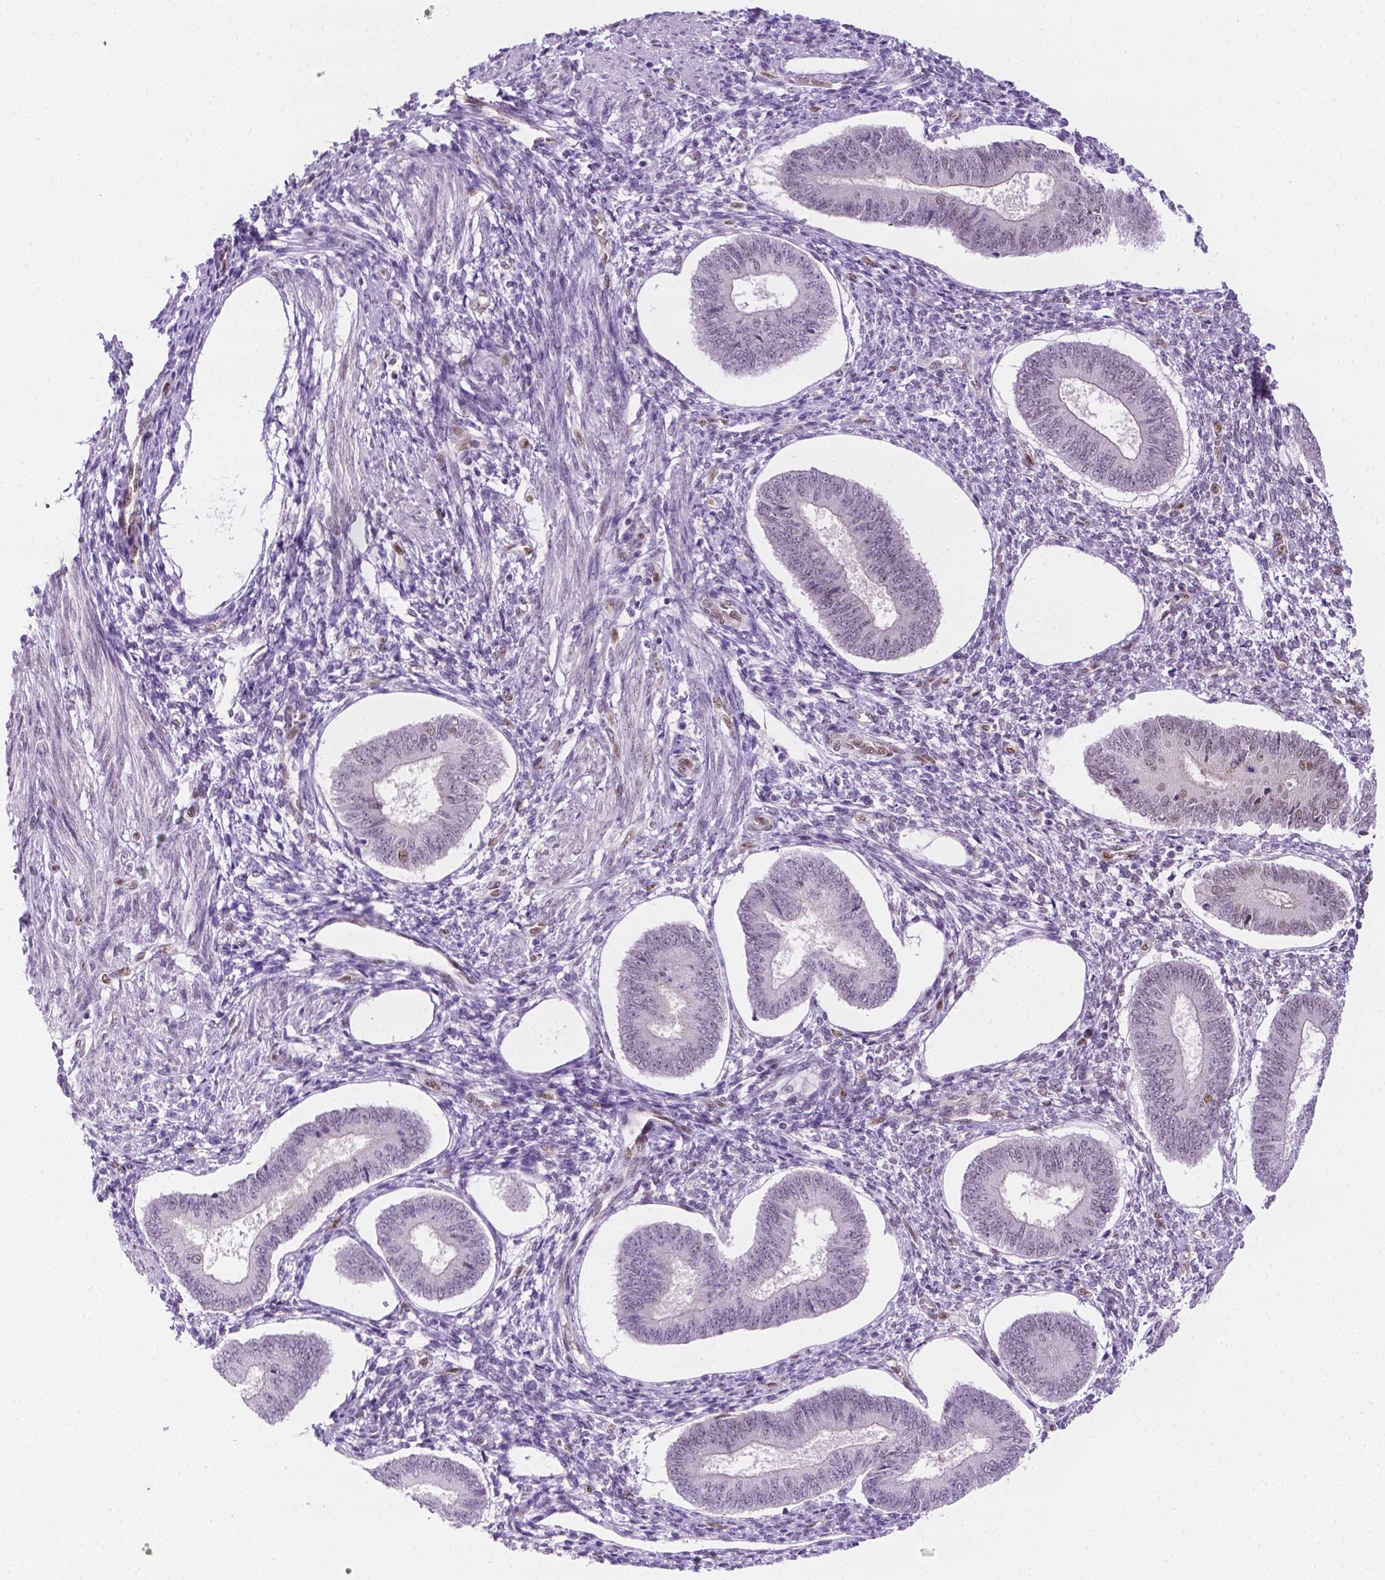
{"staining": {"intensity": "weak", "quantity": "25%-75%", "location": "nuclear"}, "tissue": "endometrium", "cell_type": "Cells in endometrial stroma", "image_type": "normal", "snomed": [{"axis": "morphology", "description": "Normal tissue, NOS"}, {"axis": "topography", "description": "Endometrium"}], "caption": "Protein staining of normal endometrium shows weak nuclear positivity in about 25%-75% of cells in endometrial stroma. The staining is performed using DAB brown chromogen to label protein expression. The nuclei are counter-stained blue using hematoxylin.", "gene": "ERF", "patient": {"sex": "female", "age": 42}}